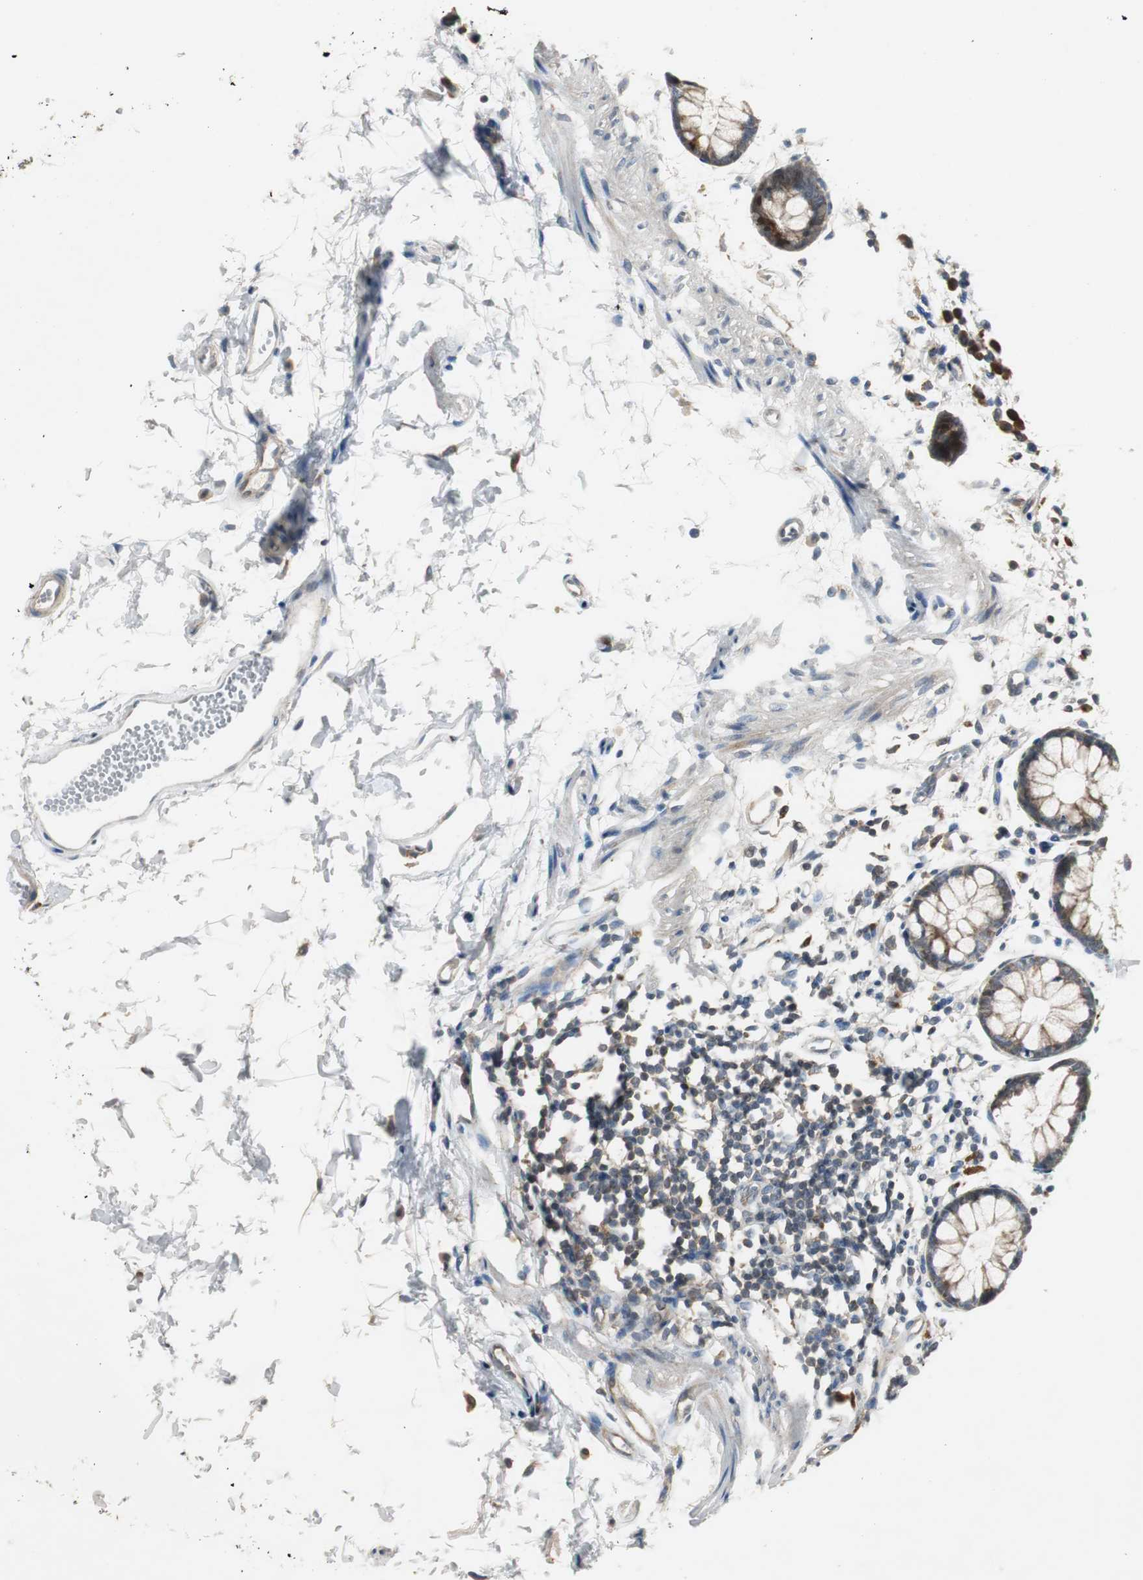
{"staining": {"intensity": "moderate", "quantity": "25%-75%", "location": "cytoplasmic/membranous"}, "tissue": "rectum", "cell_type": "Glandular cells", "image_type": "normal", "snomed": [{"axis": "morphology", "description": "Normal tissue, NOS"}, {"axis": "topography", "description": "Rectum"}], "caption": "This image demonstrates unremarkable rectum stained with IHC to label a protein in brown. The cytoplasmic/membranous of glandular cells show moderate positivity for the protein. Nuclei are counter-stained blue.", "gene": "MYT1", "patient": {"sex": "female", "age": 66}}